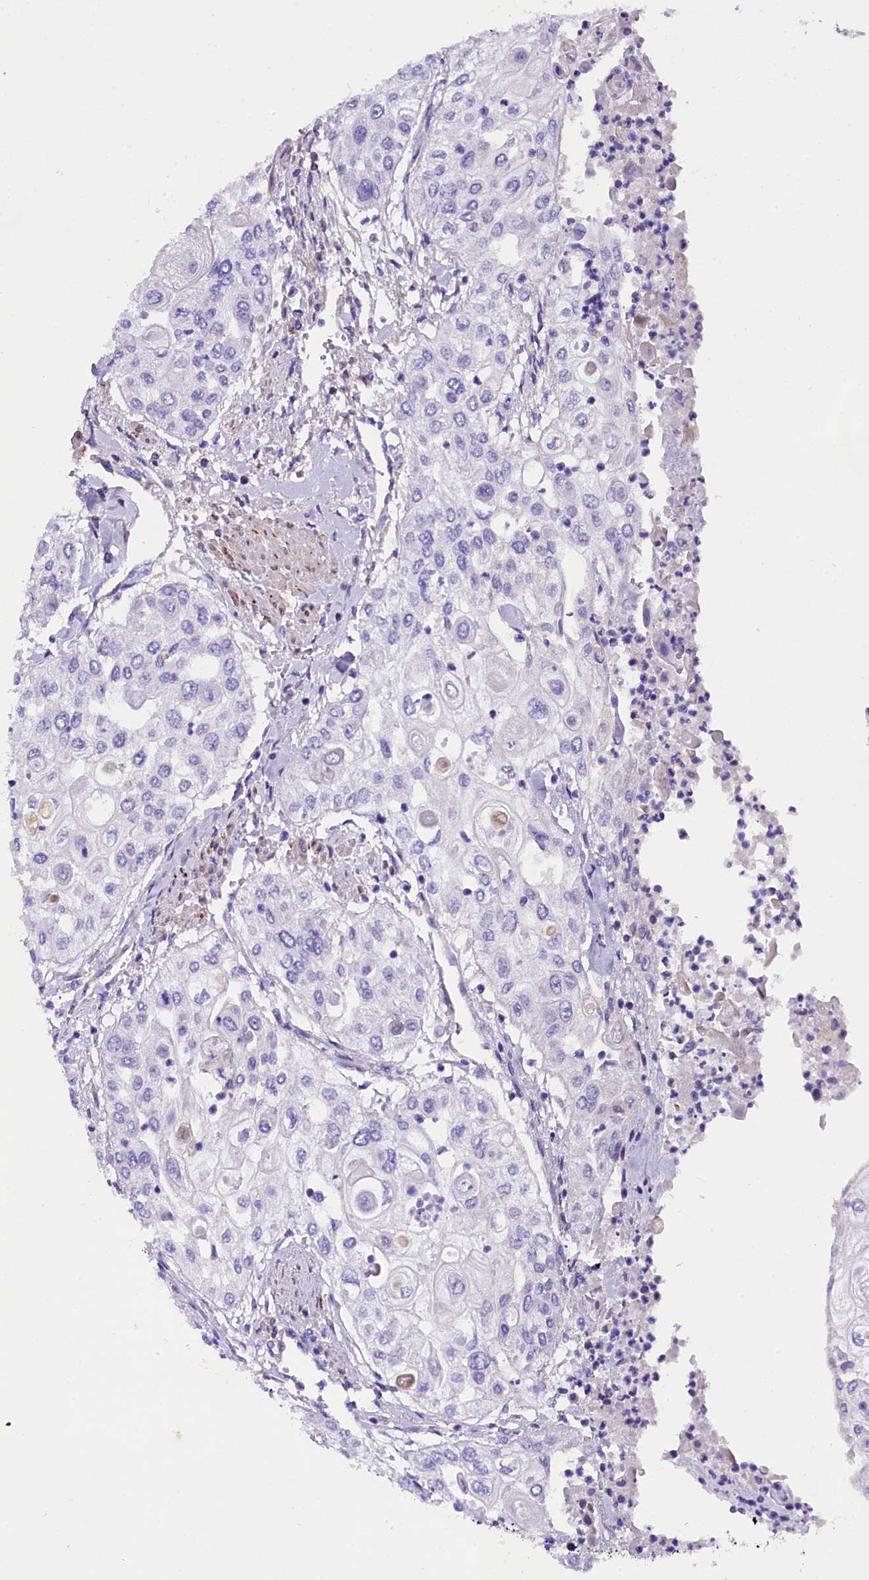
{"staining": {"intensity": "negative", "quantity": "none", "location": "none"}, "tissue": "urothelial cancer", "cell_type": "Tumor cells", "image_type": "cancer", "snomed": [{"axis": "morphology", "description": "Urothelial carcinoma, High grade"}, {"axis": "topography", "description": "Urinary bladder"}], "caption": "High power microscopy photomicrograph of an IHC histopathology image of urothelial cancer, revealing no significant staining in tumor cells.", "gene": "SOD3", "patient": {"sex": "female", "age": 79}}